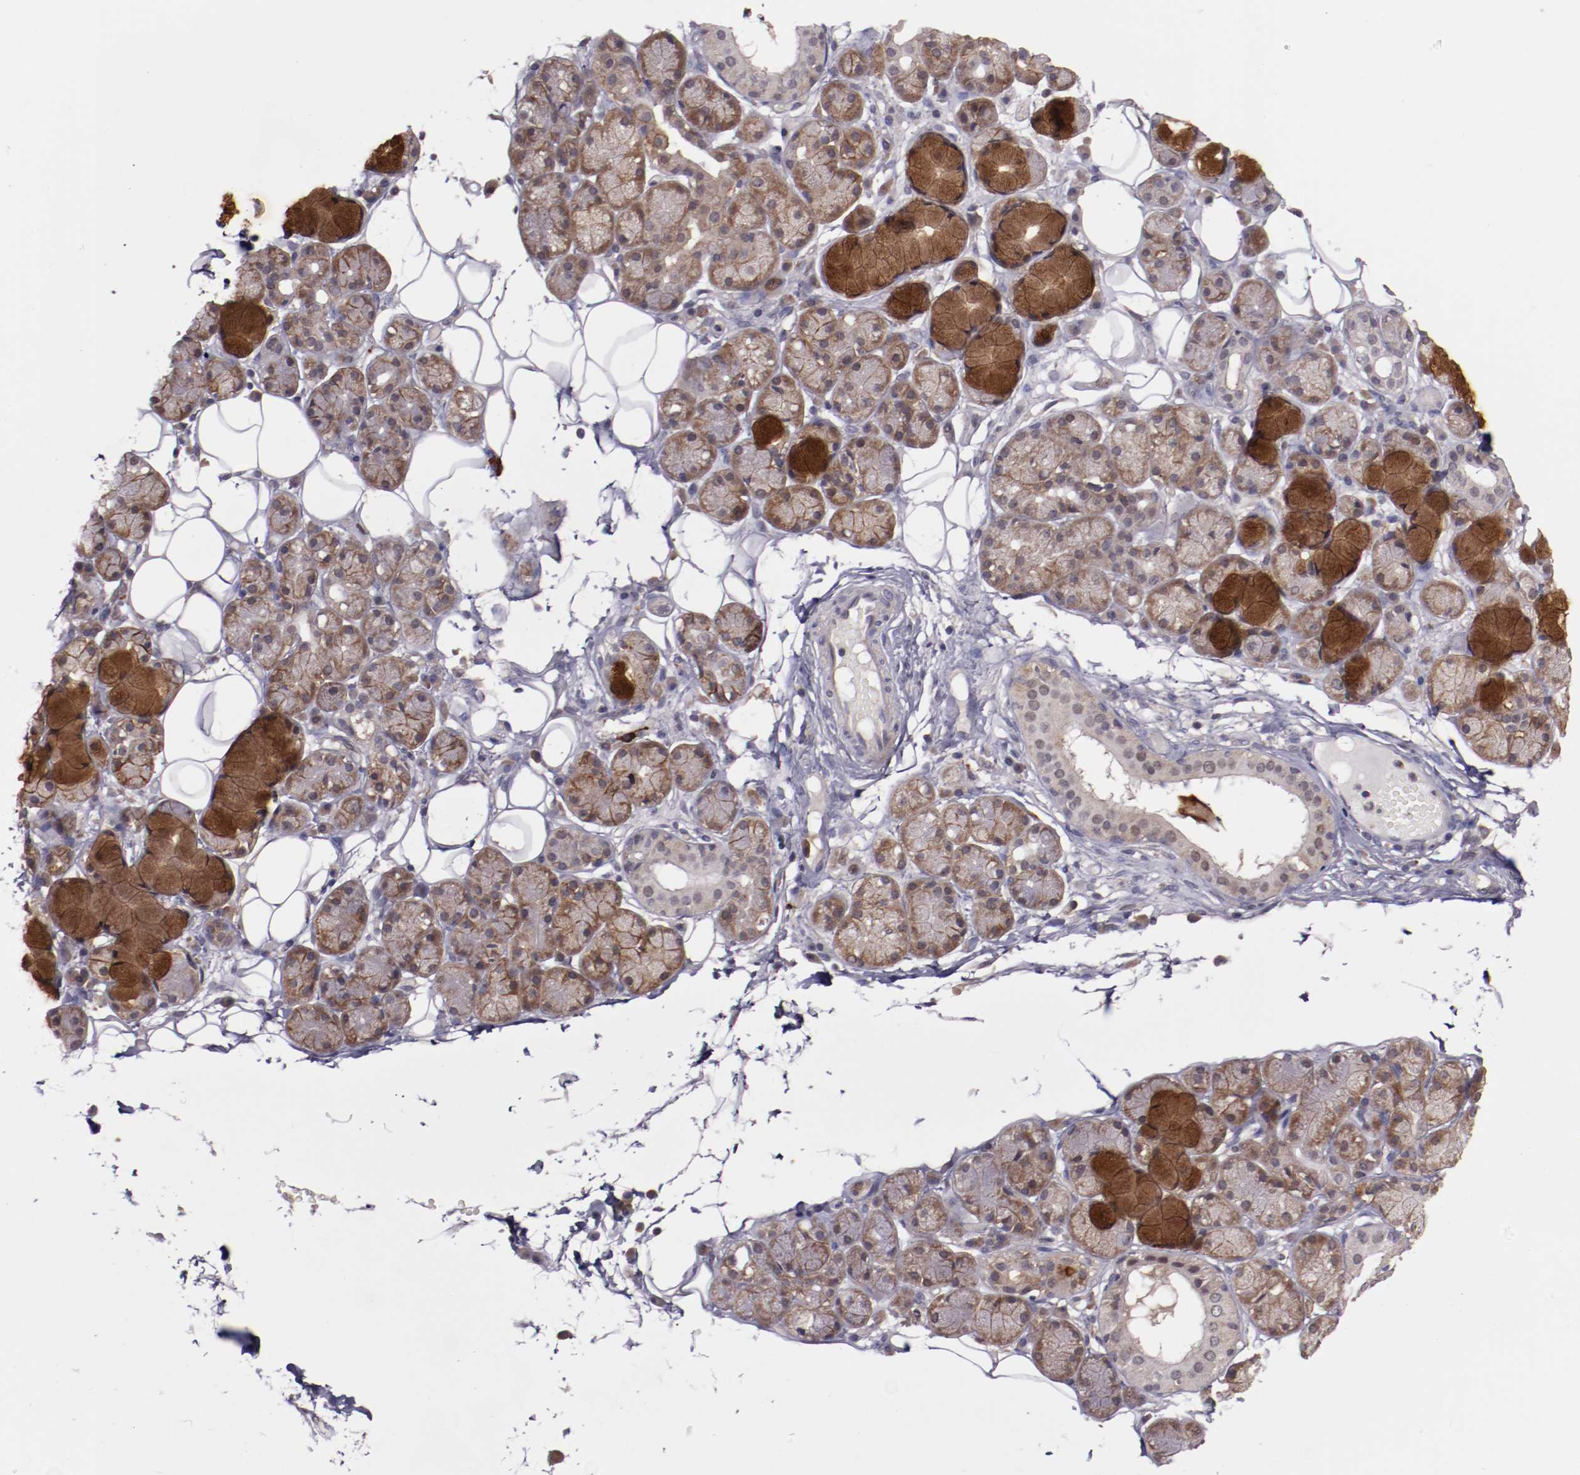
{"staining": {"intensity": "strong", "quantity": "<25%", "location": "cytoplasmic/membranous"}, "tissue": "salivary gland", "cell_type": "Glandular cells", "image_type": "normal", "snomed": [{"axis": "morphology", "description": "Normal tissue, NOS"}, {"axis": "topography", "description": "Skeletal muscle"}, {"axis": "topography", "description": "Oral tissue"}, {"axis": "topography", "description": "Salivary gland"}, {"axis": "topography", "description": "Peripheral nerve tissue"}], "caption": "Protein staining shows strong cytoplasmic/membranous staining in about <25% of glandular cells in unremarkable salivary gland.", "gene": "FTSJ1", "patient": {"sex": "male", "age": 54}}